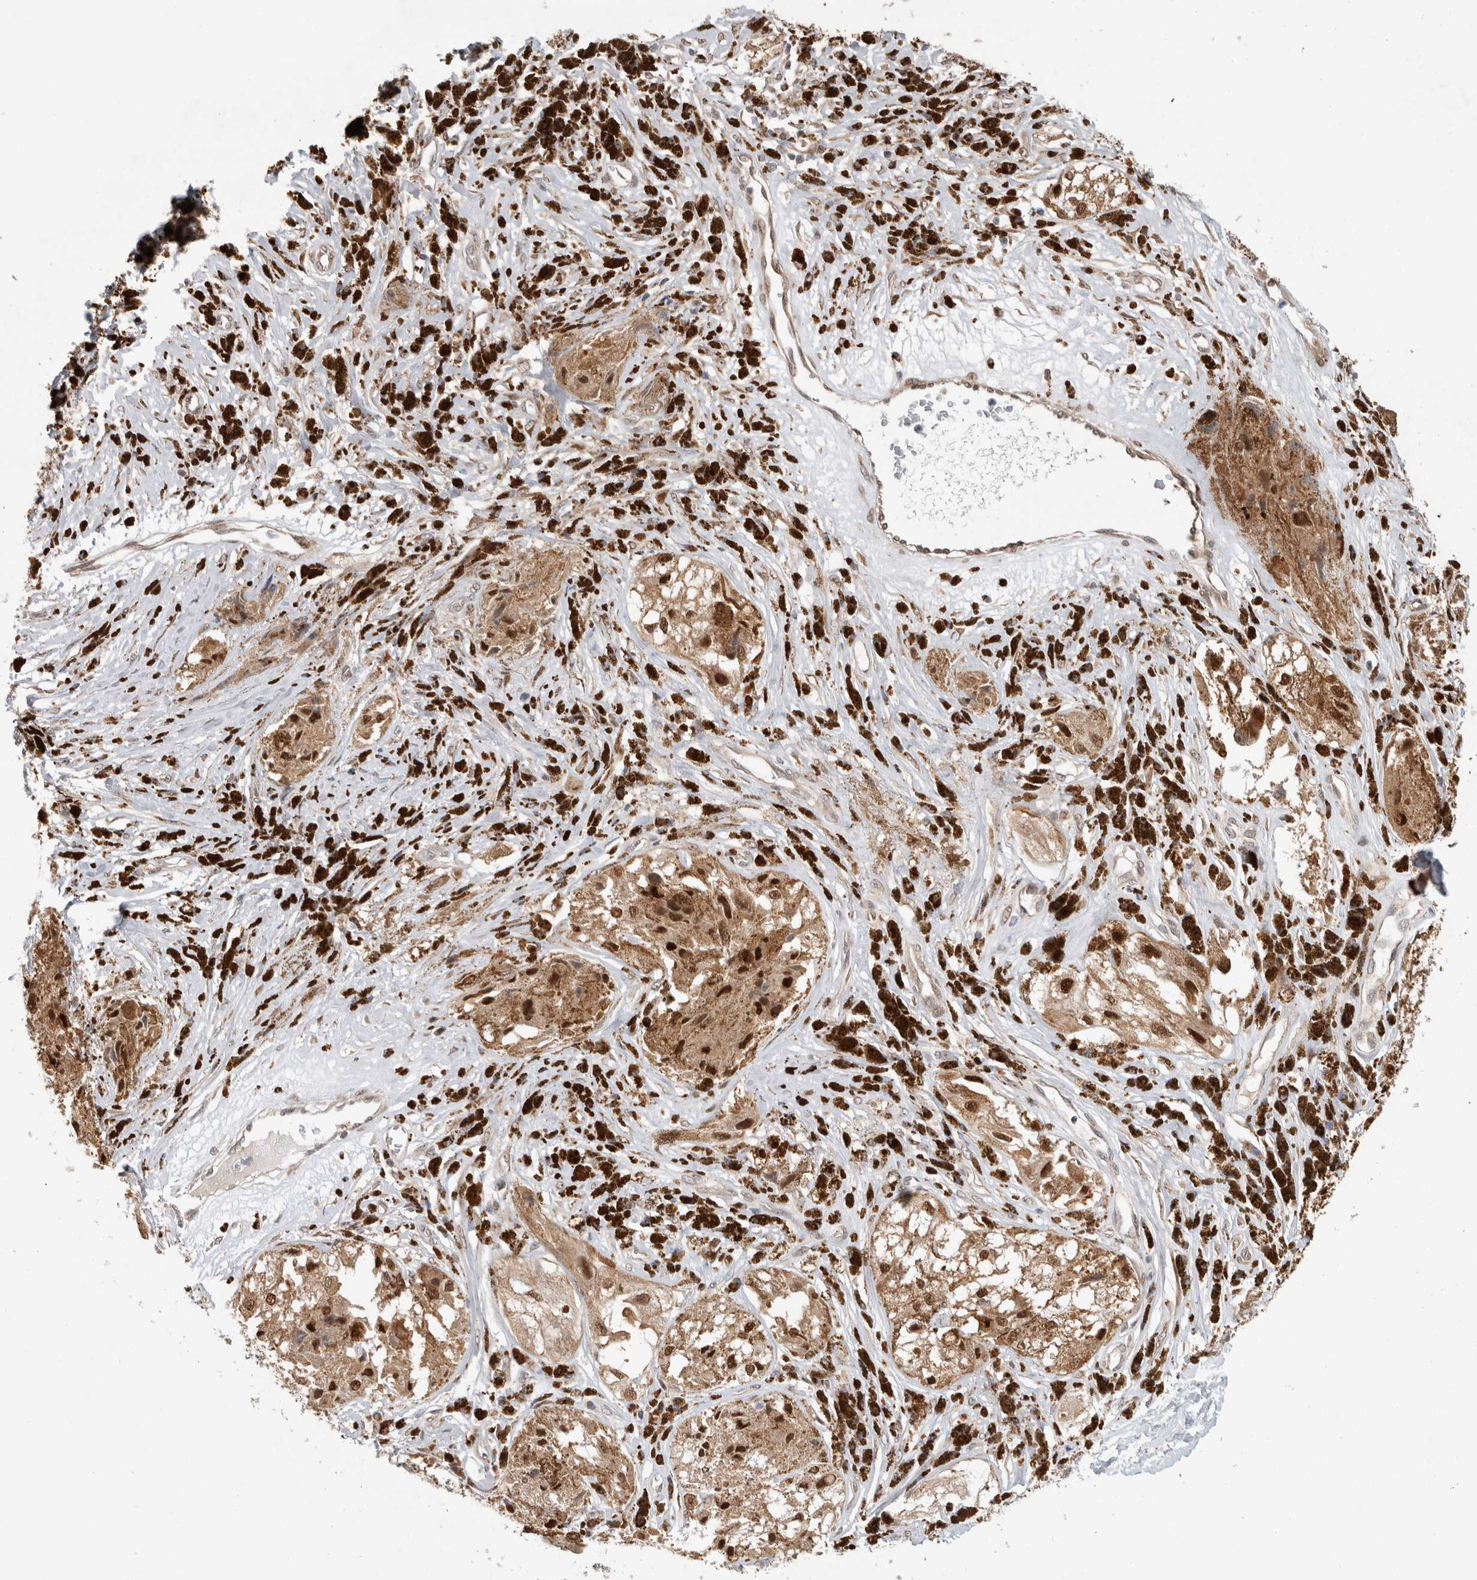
{"staining": {"intensity": "moderate", "quantity": ">75%", "location": "nuclear"}, "tissue": "melanoma", "cell_type": "Tumor cells", "image_type": "cancer", "snomed": [{"axis": "morphology", "description": "Malignant melanoma, NOS"}, {"axis": "topography", "description": "Skin"}], "caption": "Human malignant melanoma stained for a protein (brown) reveals moderate nuclear positive positivity in about >75% of tumor cells.", "gene": "NAB2", "patient": {"sex": "male", "age": 88}}